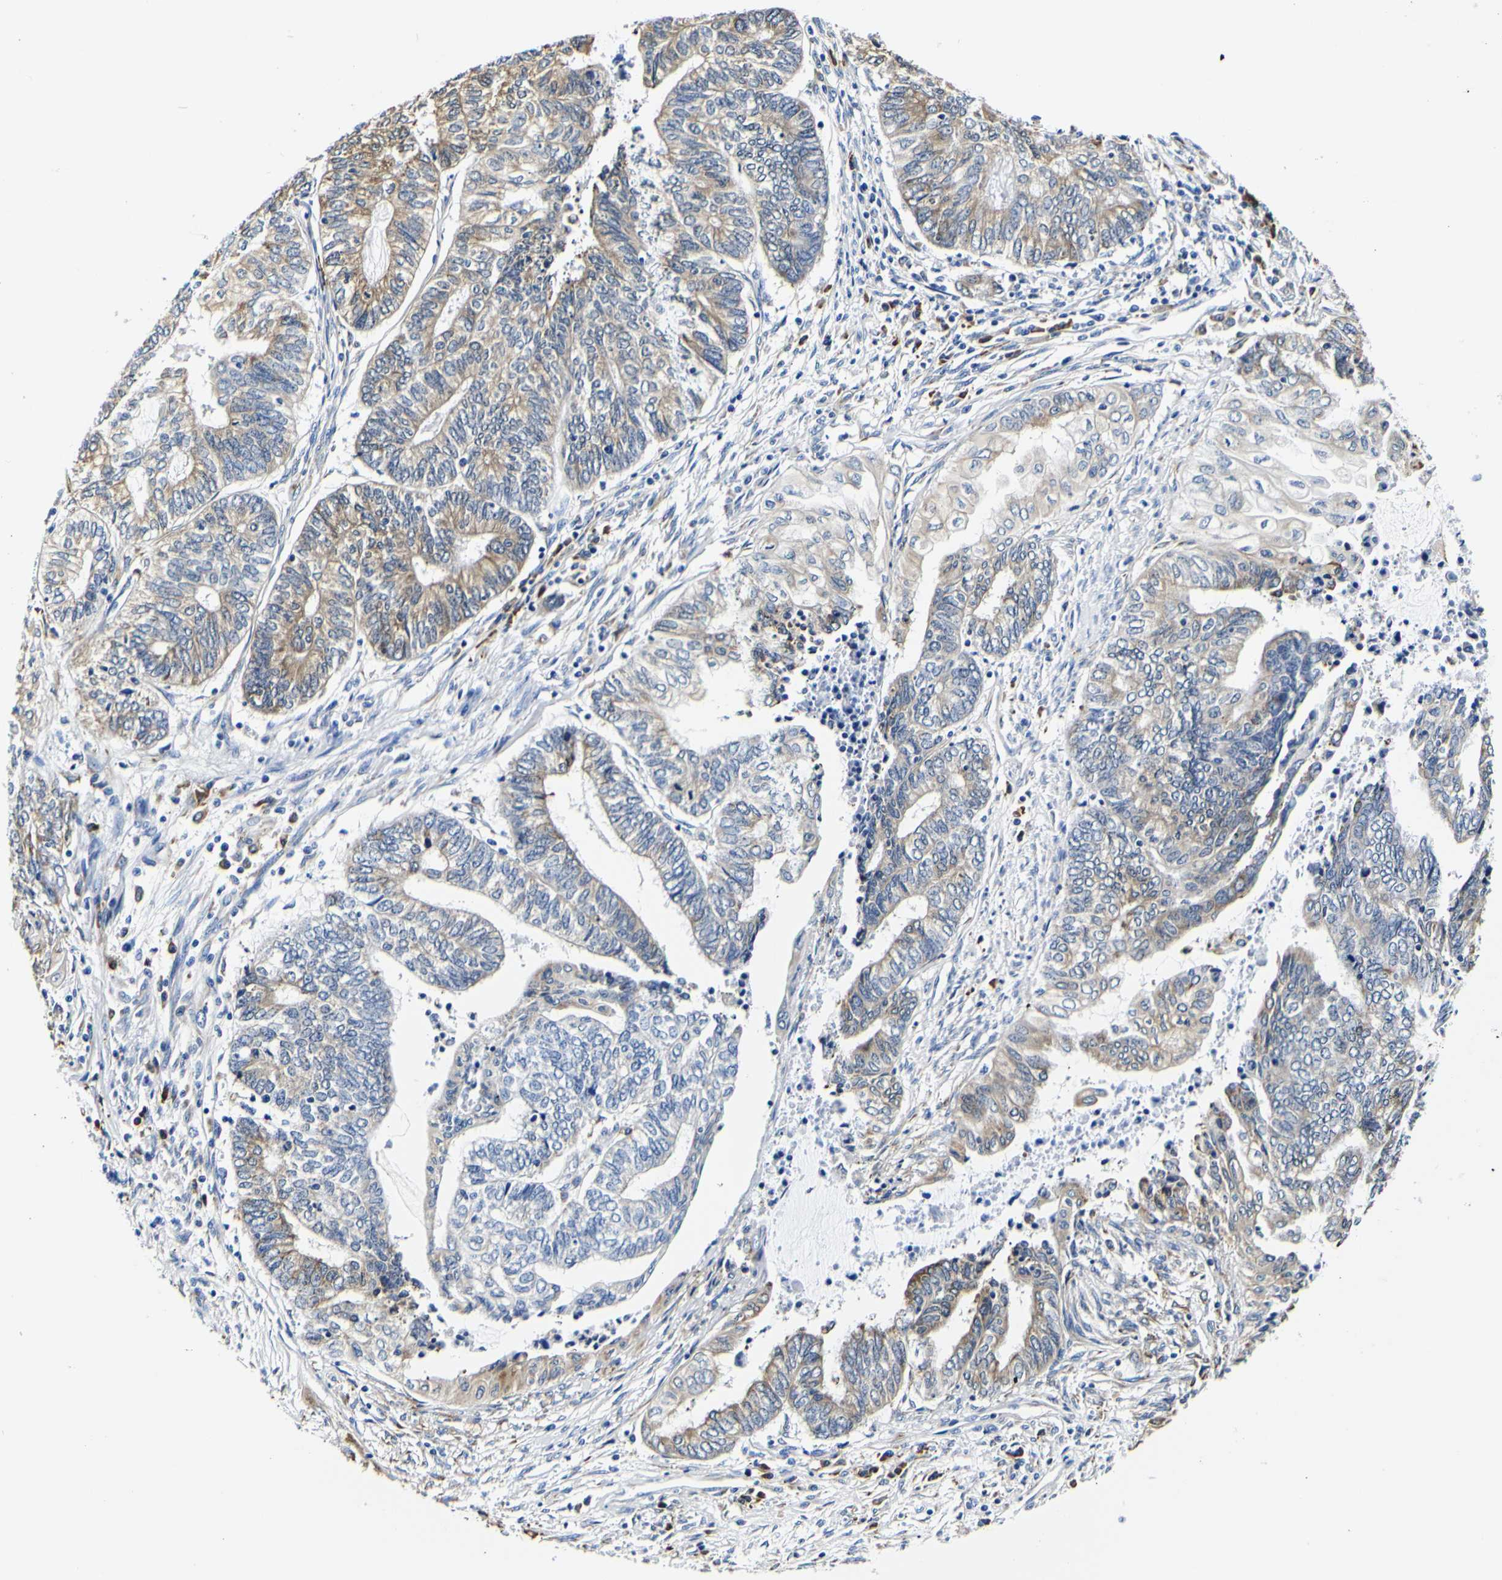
{"staining": {"intensity": "weak", "quantity": ">75%", "location": "cytoplasmic/membranous"}, "tissue": "endometrial cancer", "cell_type": "Tumor cells", "image_type": "cancer", "snomed": [{"axis": "morphology", "description": "Adenocarcinoma, NOS"}, {"axis": "topography", "description": "Uterus"}, {"axis": "topography", "description": "Endometrium"}], "caption": "Immunohistochemical staining of endometrial cancer (adenocarcinoma) shows weak cytoplasmic/membranous protein expression in about >75% of tumor cells.", "gene": "P4HB", "patient": {"sex": "female", "age": 70}}